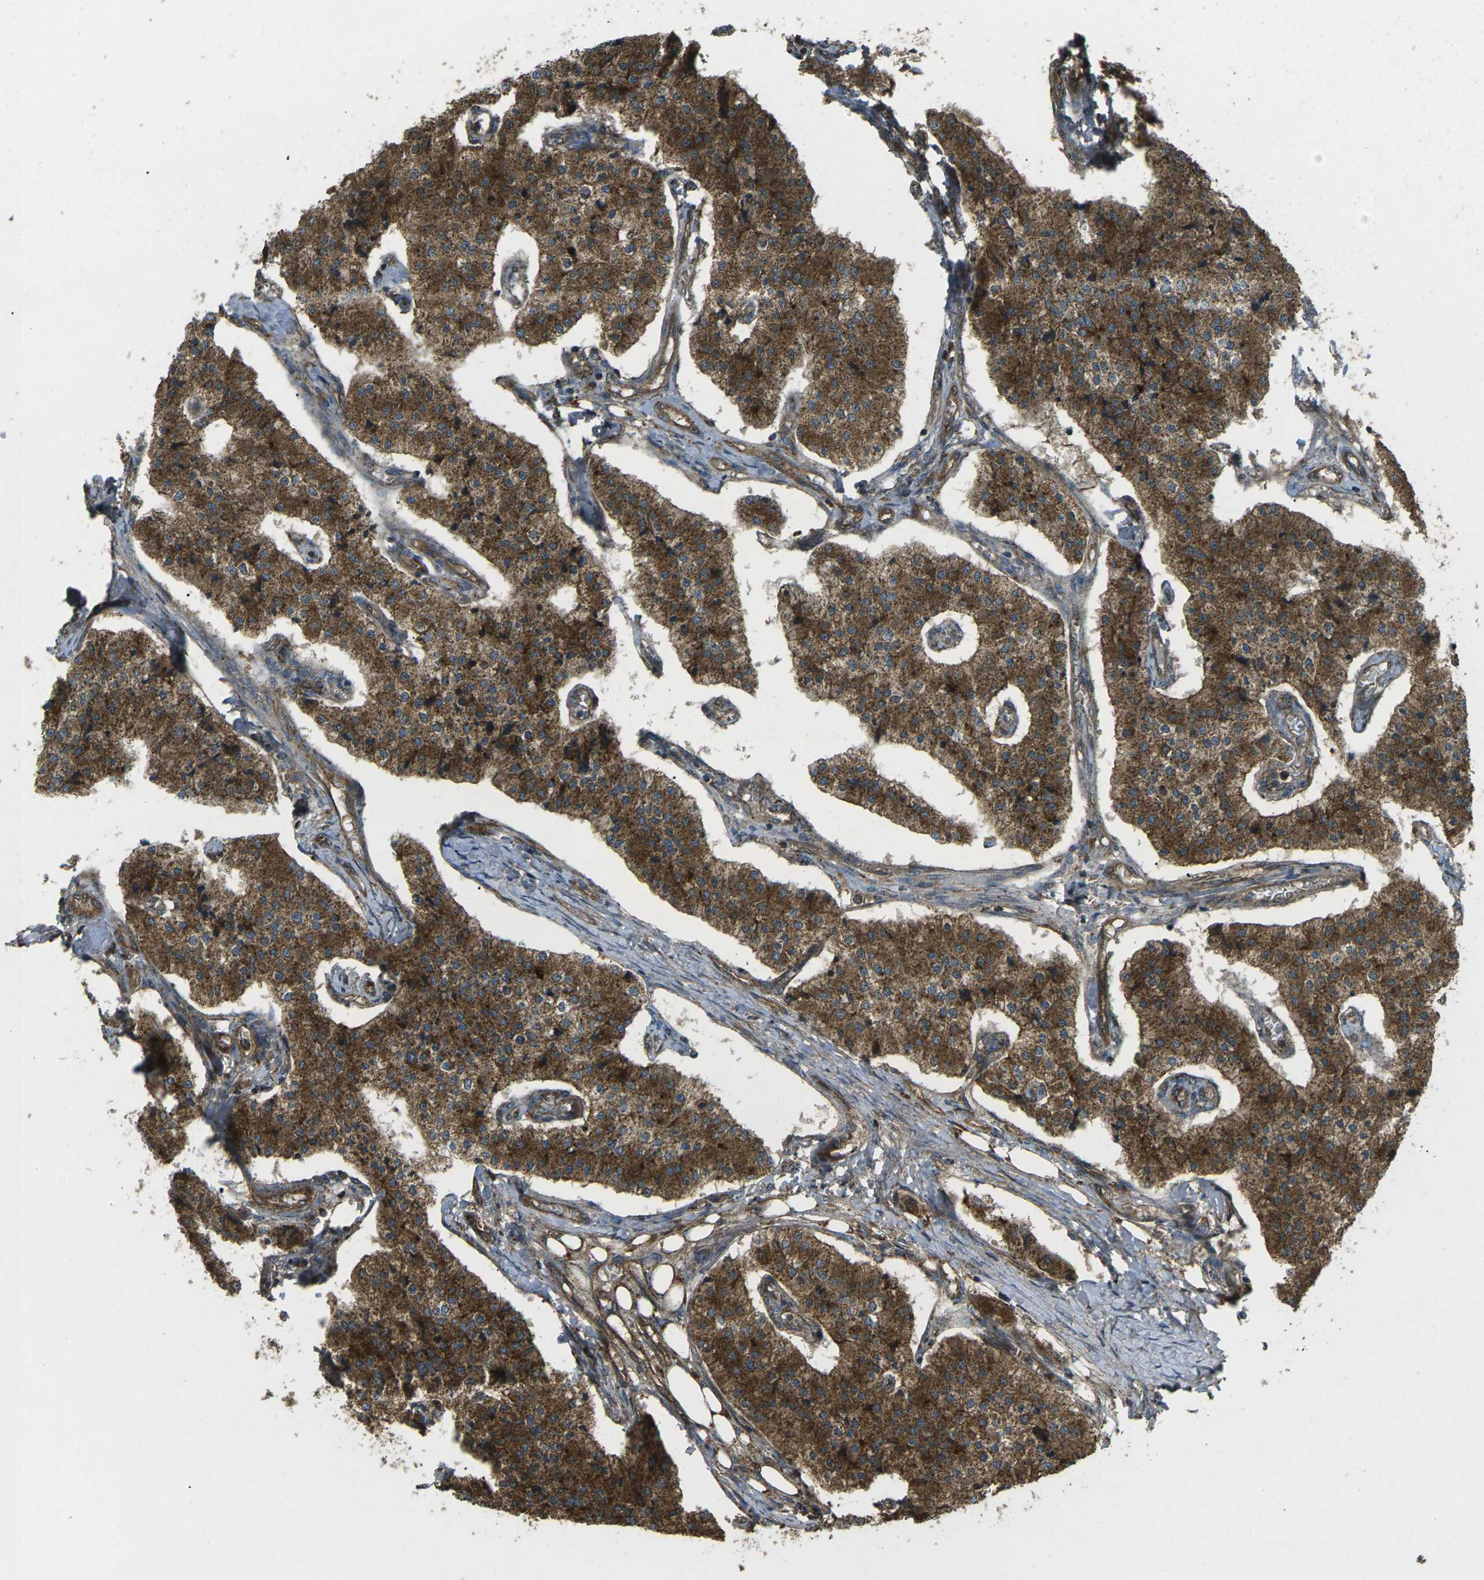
{"staining": {"intensity": "strong", "quantity": ">75%", "location": "cytoplasmic/membranous"}, "tissue": "carcinoid", "cell_type": "Tumor cells", "image_type": "cancer", "snomed": [{"axis": "morphology", "description": "Carcinoid, malignant, NOS"}, {"axis": "topography", "description": "Colon"}], "caption": "Carcinoid (malignant) tissue demonstrates strong cytoplasmic/membranous positivity in approximately >75% of tumor cells, visualized by immunohistochemistry.", "gene": "CHMP3", "patient": {"sex": "female", "age": 52}}